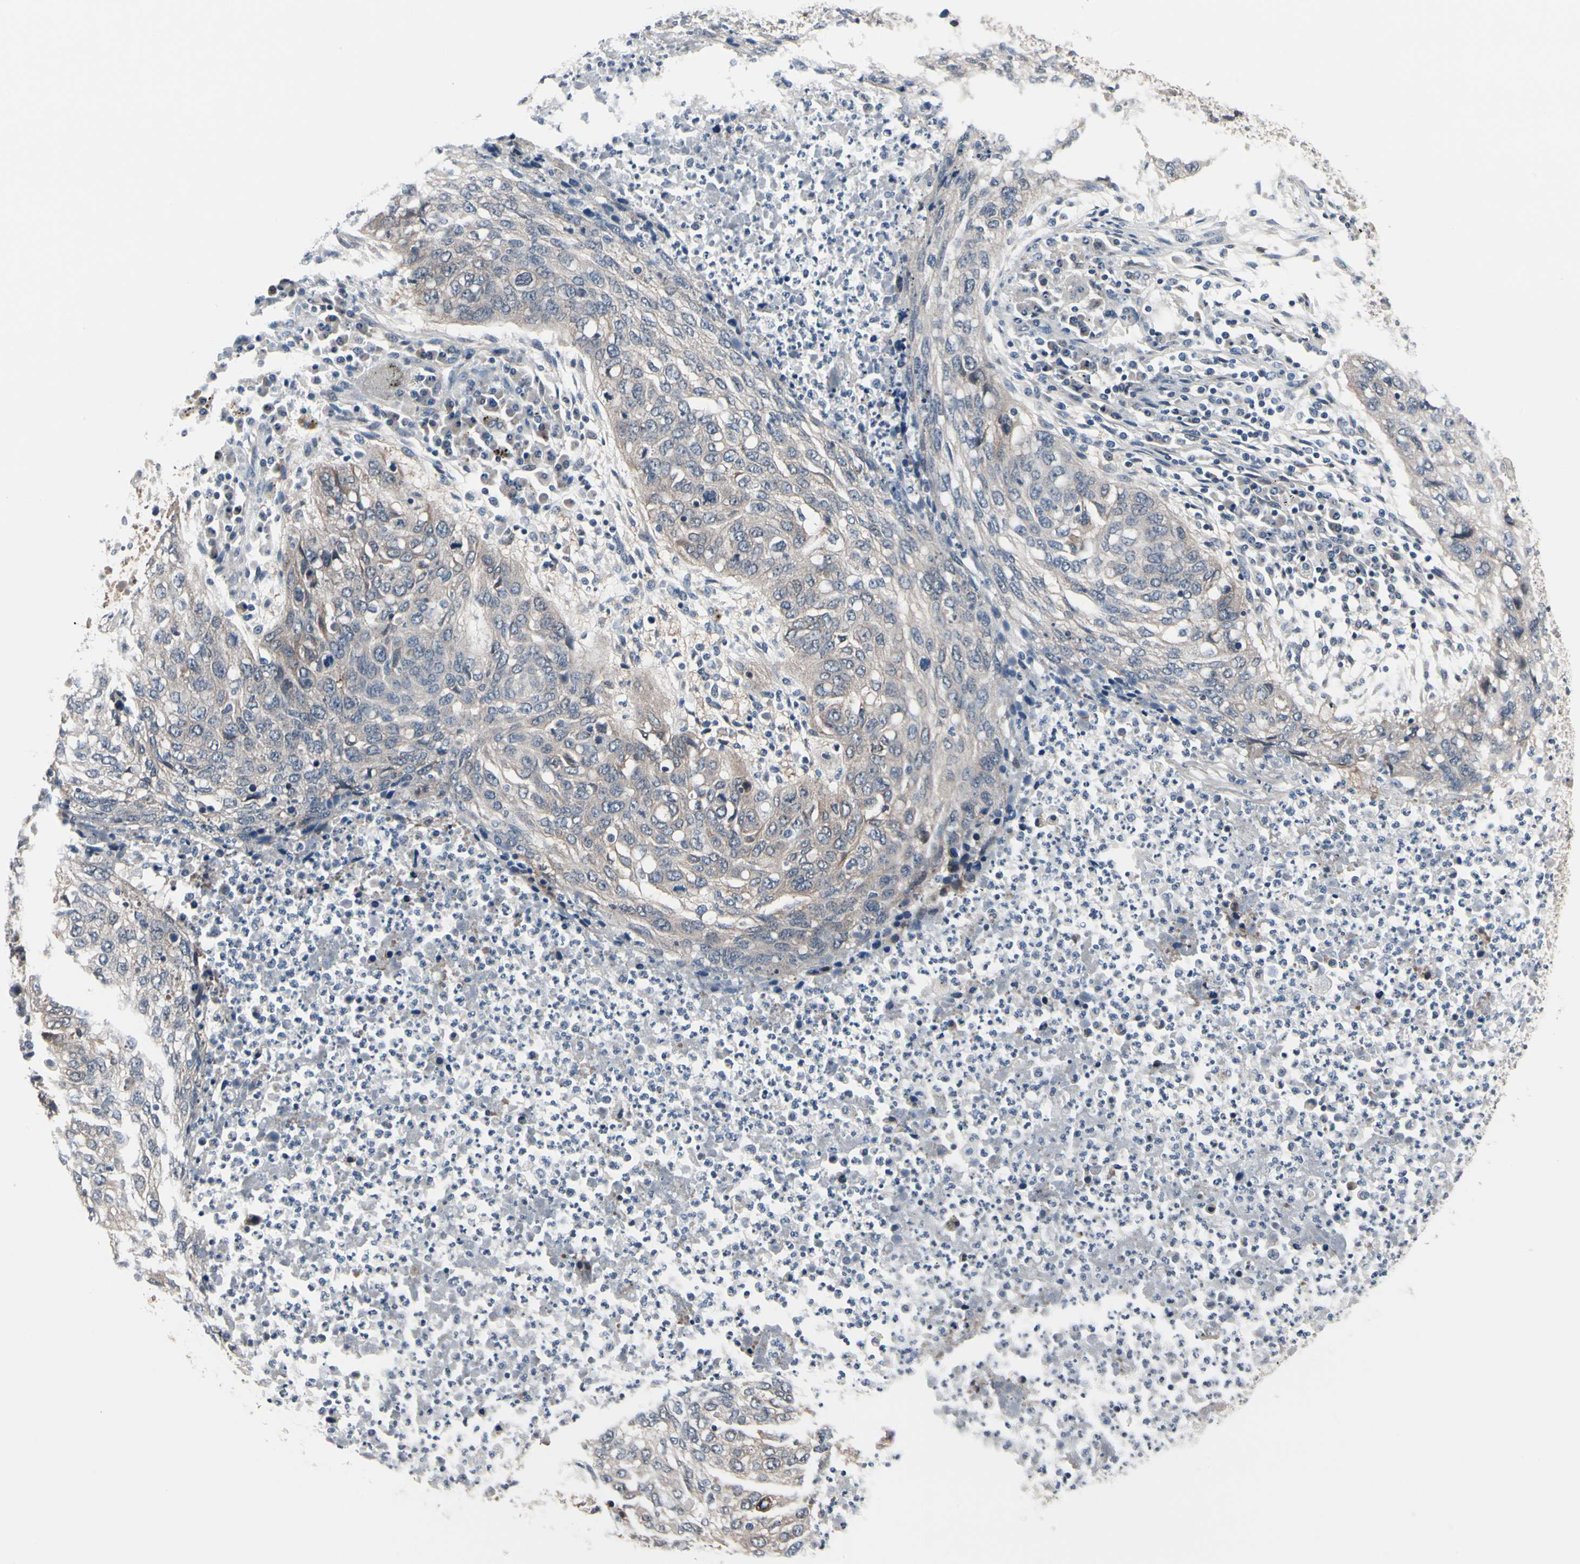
{"staining": {"intensity": "weak", "quantity": ">75%", "location": "cytoplasmic/membranous"}, "tissue": "lung cancer", "cell_type": "Tumor cells", "image_type": "cancer", "snomed": [{"axis": "morphology", "description": "Squamous cell carcinoma, NOS"}, {"axis": "topography", "description": "Lung"}], "caption": "The photomicrograph shows immunohistochemical staining of lung cancer (squamous cell carcinoma). There is weak cytoplasmic/membranous staining is identified in approximately >75% of tumor cells.", "gene": "PRDX6", "patient": {"sex": "female", "age": 63}}